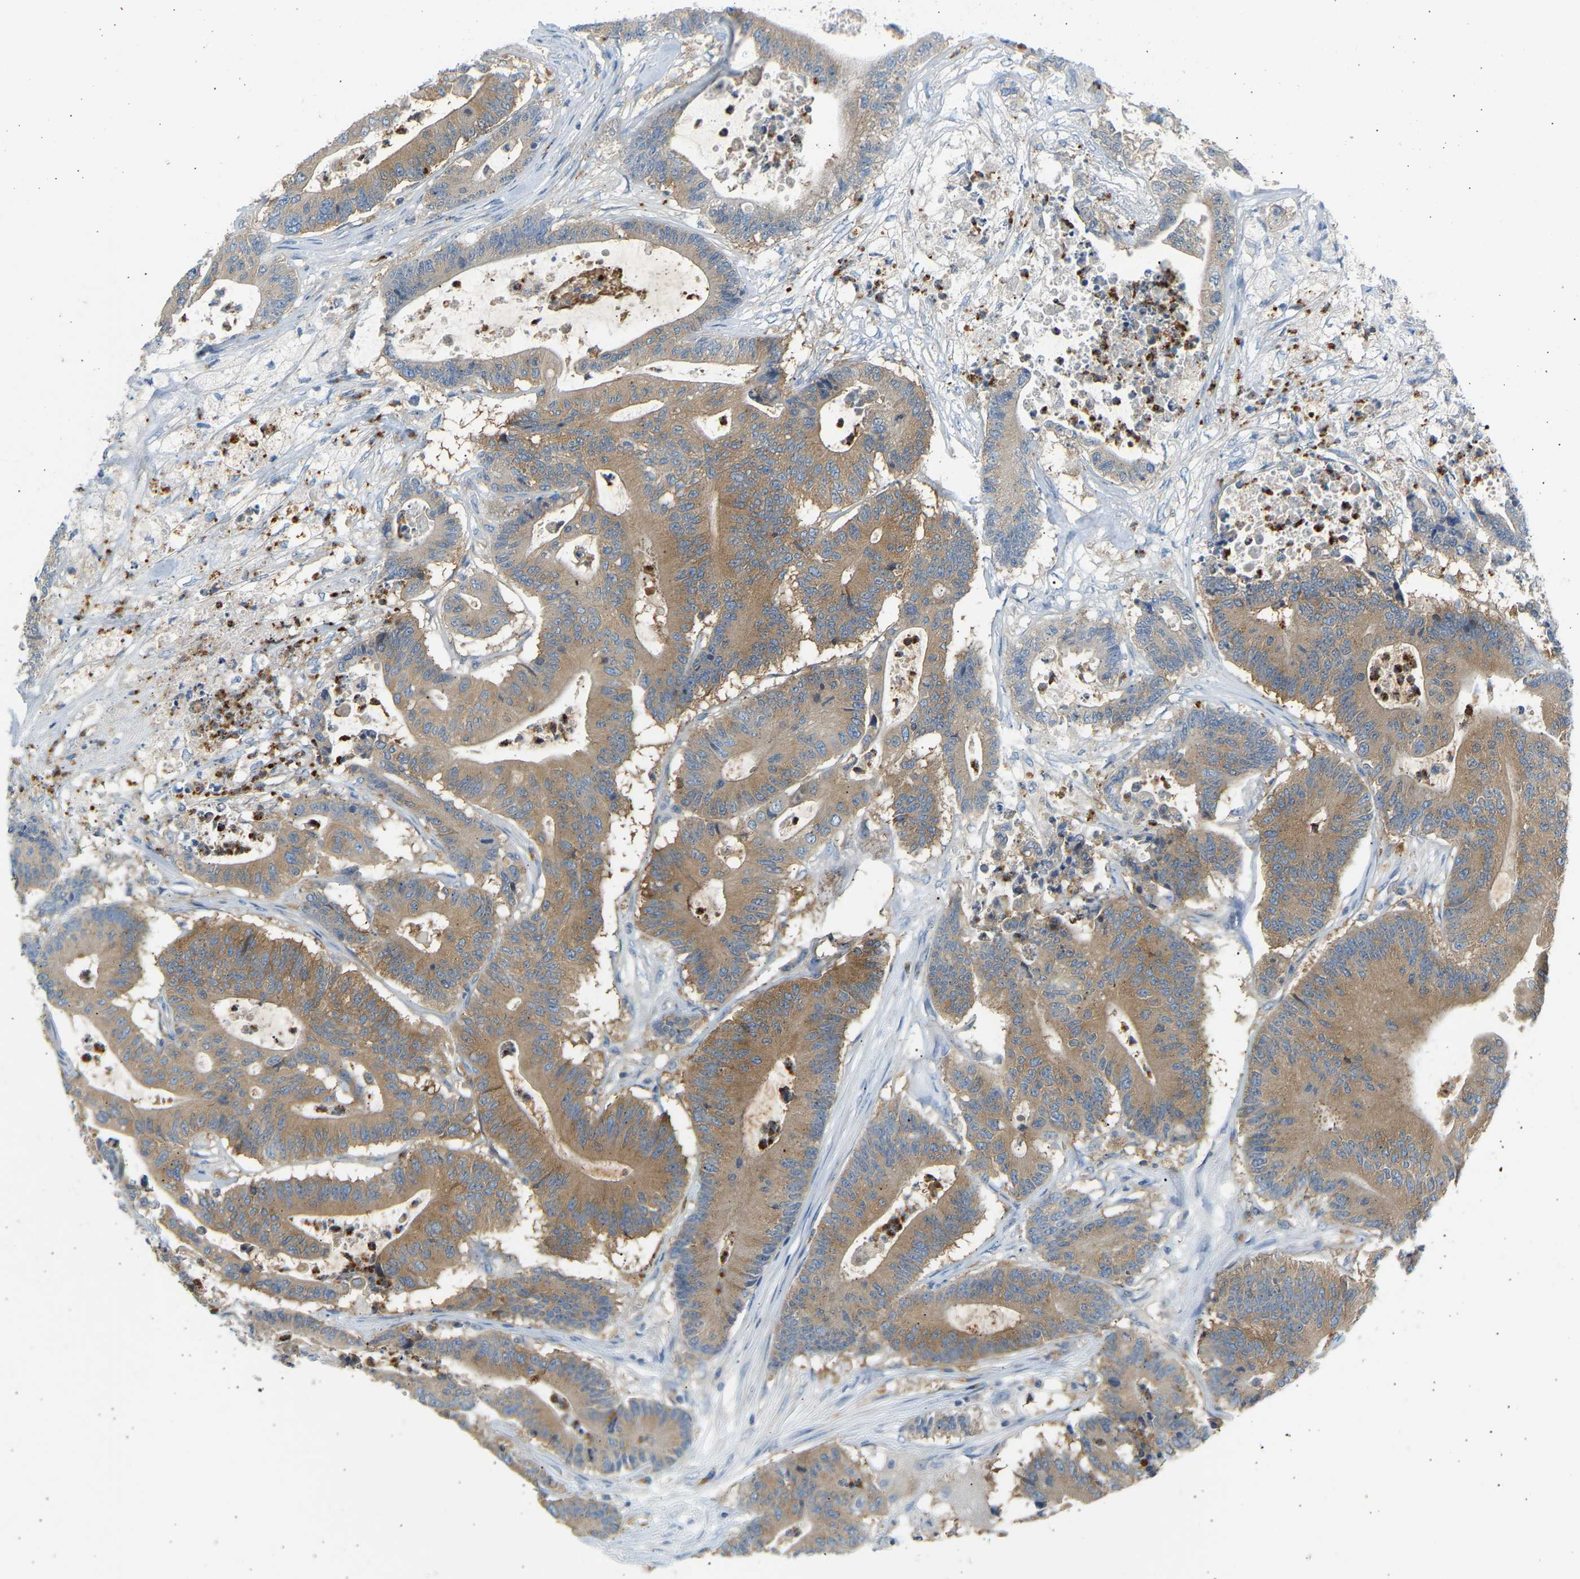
{"staining": {"intensity": "moderate", "quantity": ">75%", "location": "cytoplasmic/membranous"}, "tissue": "colorectal cancer", "cell_type": "Tumor cells", "image_type": "cancer", "snomed": [{"axis": "morphology", "description": "Adenocarcinoma, NOS"}, {"axis": "topography", "description": "Colon"}], "caption": "This photomicrograph displays IHC staining of adenocarcinoma (colorectal), with medium moderate cytoplasmic/membranous staining in about >75% of tumor cells.", "gene": "TRIM50", "patient": {"sex": "female", "age": 84}}